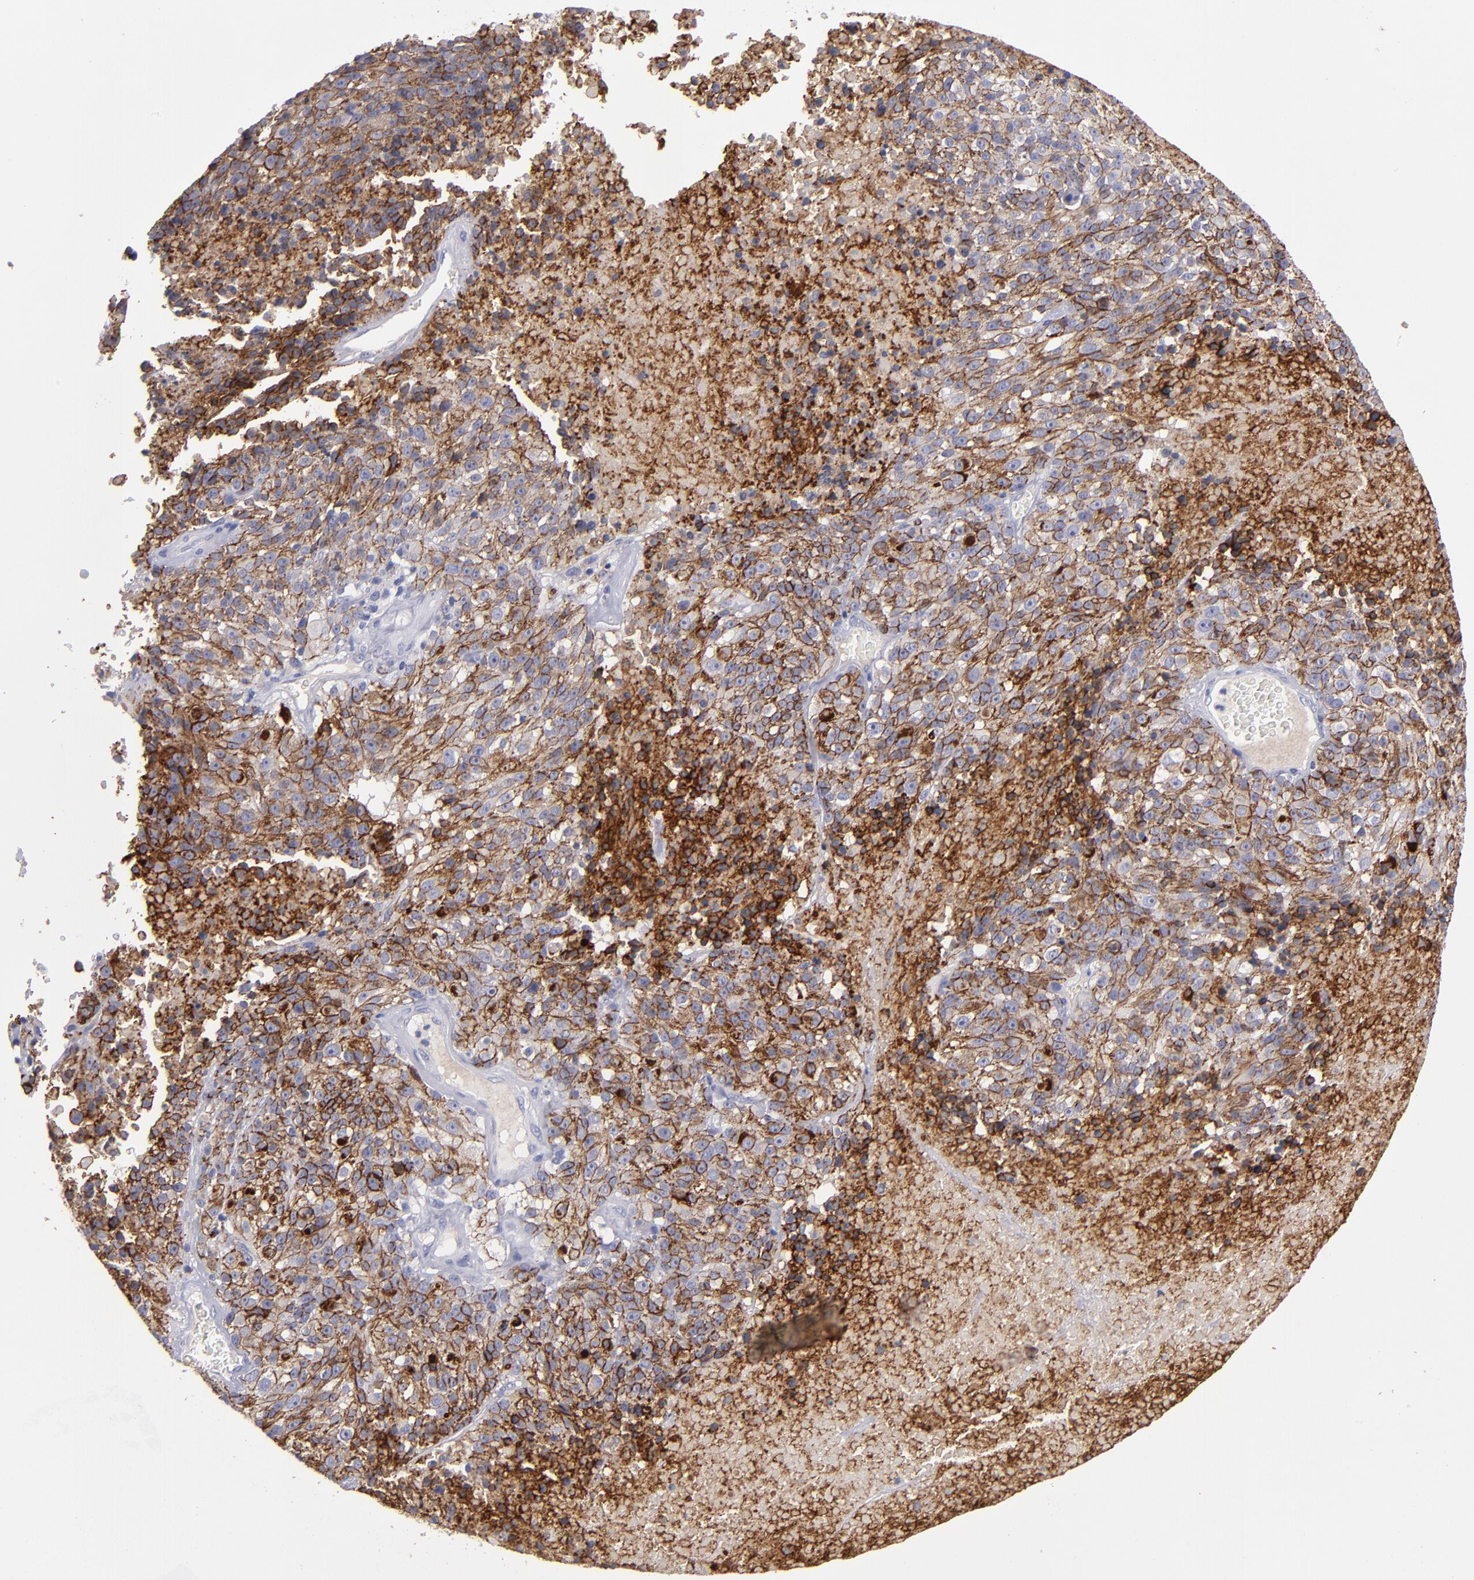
{"staining": {"intensity": "strong", "quantity": ">75%", "location": "cytoplasmic/membranous"}, "tissue": "melanoma", "cell_type": "Tumor cells", "image_type": "cancer", "snomed": [{"axis": "morphology", "description": "Malignant melanoma, Metastatic site"}, {"axis": "topography", "description": "Cerebral cortex"}], "caption": "The immunohistochemical stain highlights strong cytoplasmic/membranous expression in tumor cells of melanoma tissue.", "gene": "CDH3", "patient": {"sex": "female", "age": 52}}